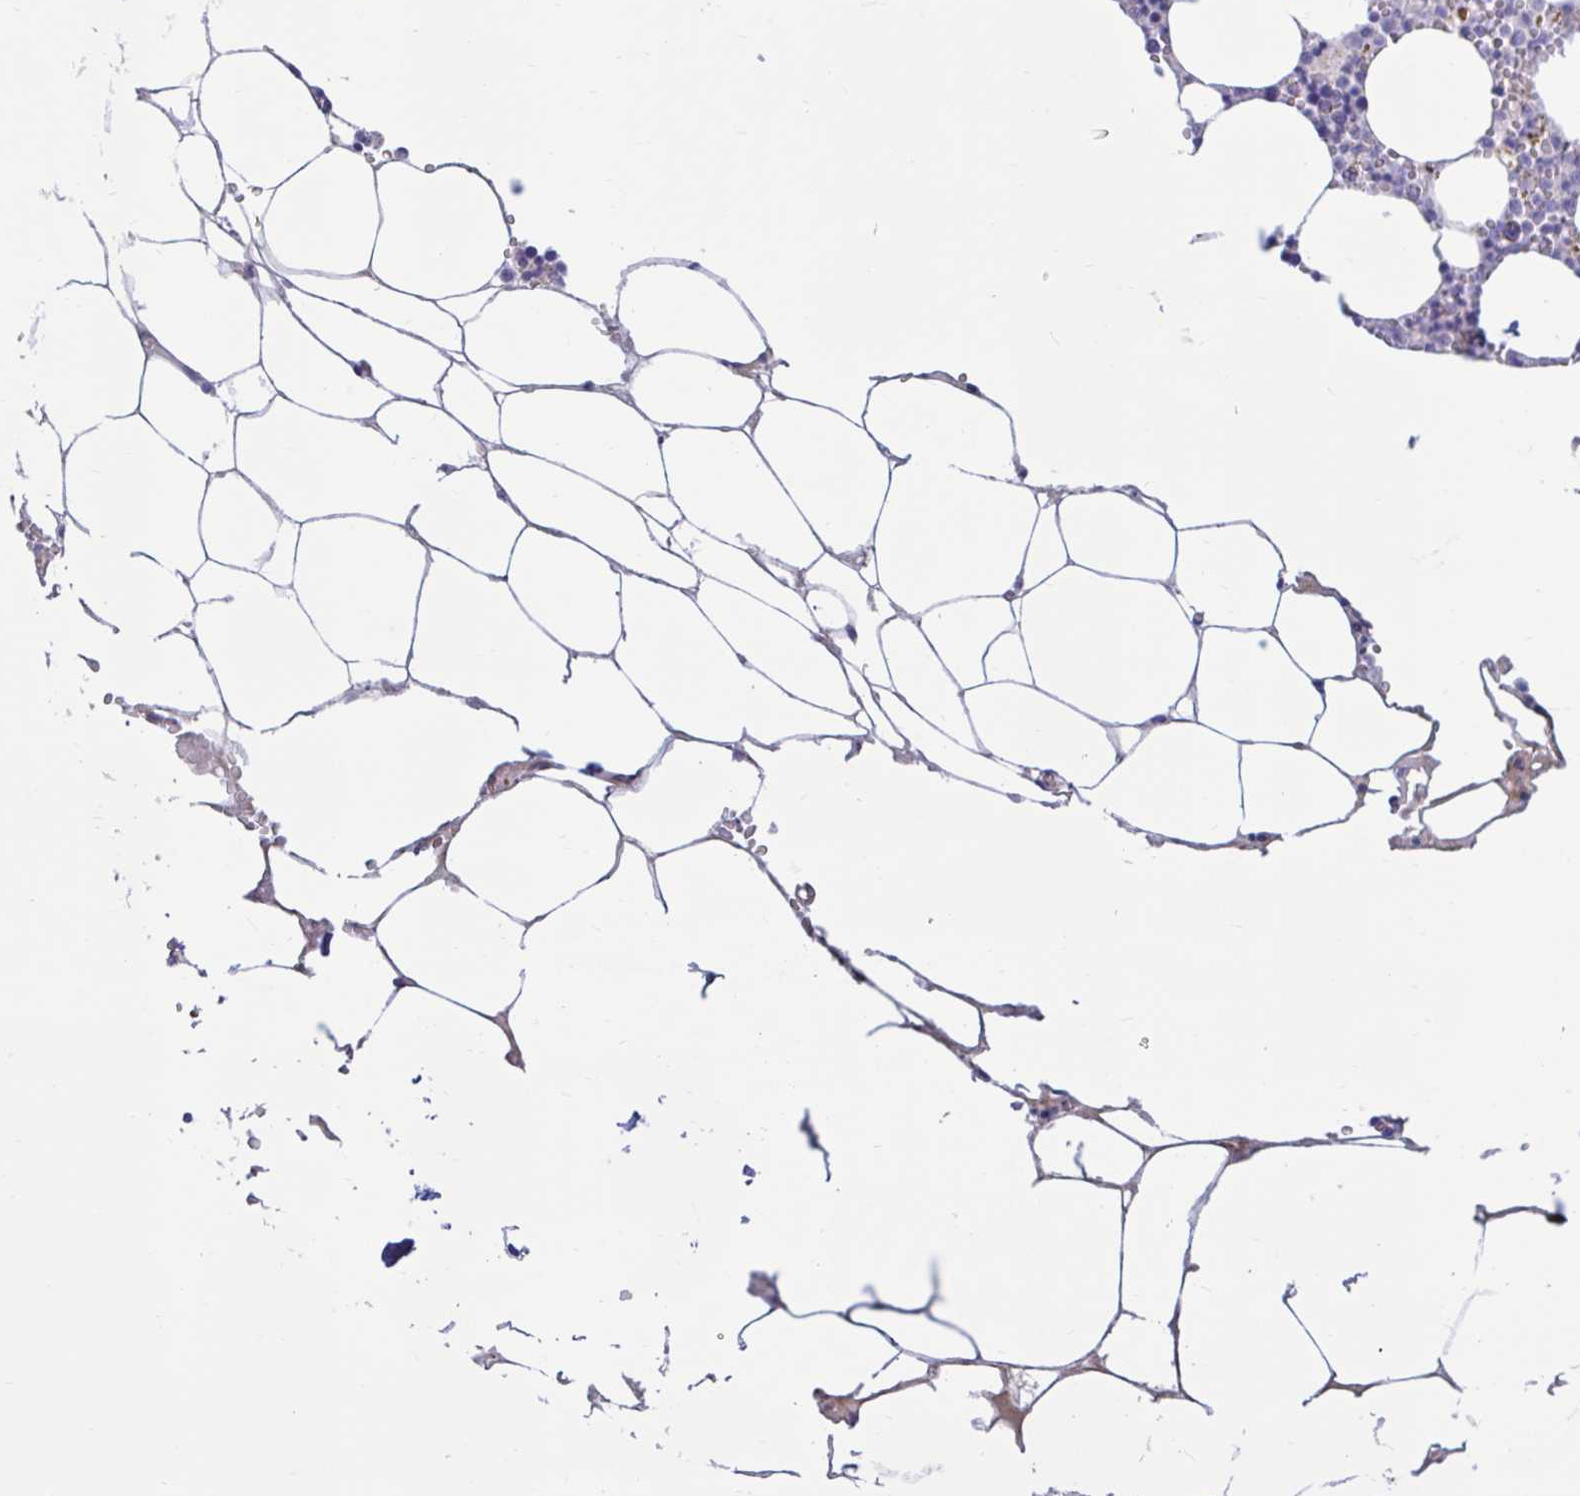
{"staining": {"intensity": "moderate", "quantity": "<25%", "location": "cytoplasmic/membranous"}, "tissue": "bone marrow", "cell_type": "Hematopoietic cells", "image_type": "normal", "snomed": [{"axis": "morphology", "description": "Normal tissue, NOS"}, {"axis": "topography", "description": "Bone marrow"}], "caption": "A high-resolution micrograph shows IHC staining of unremarkable bone marrow, which shows moderate cytoplasmic/membranous expression in about <25% of hematopoietic cells. The staining was performed using DAB, with brown indicating positive protein expression. Nuclei are stained blue with hematoxylin.", "gene": "FAM219B", "patient": {"sex": "male", "age": 54}}